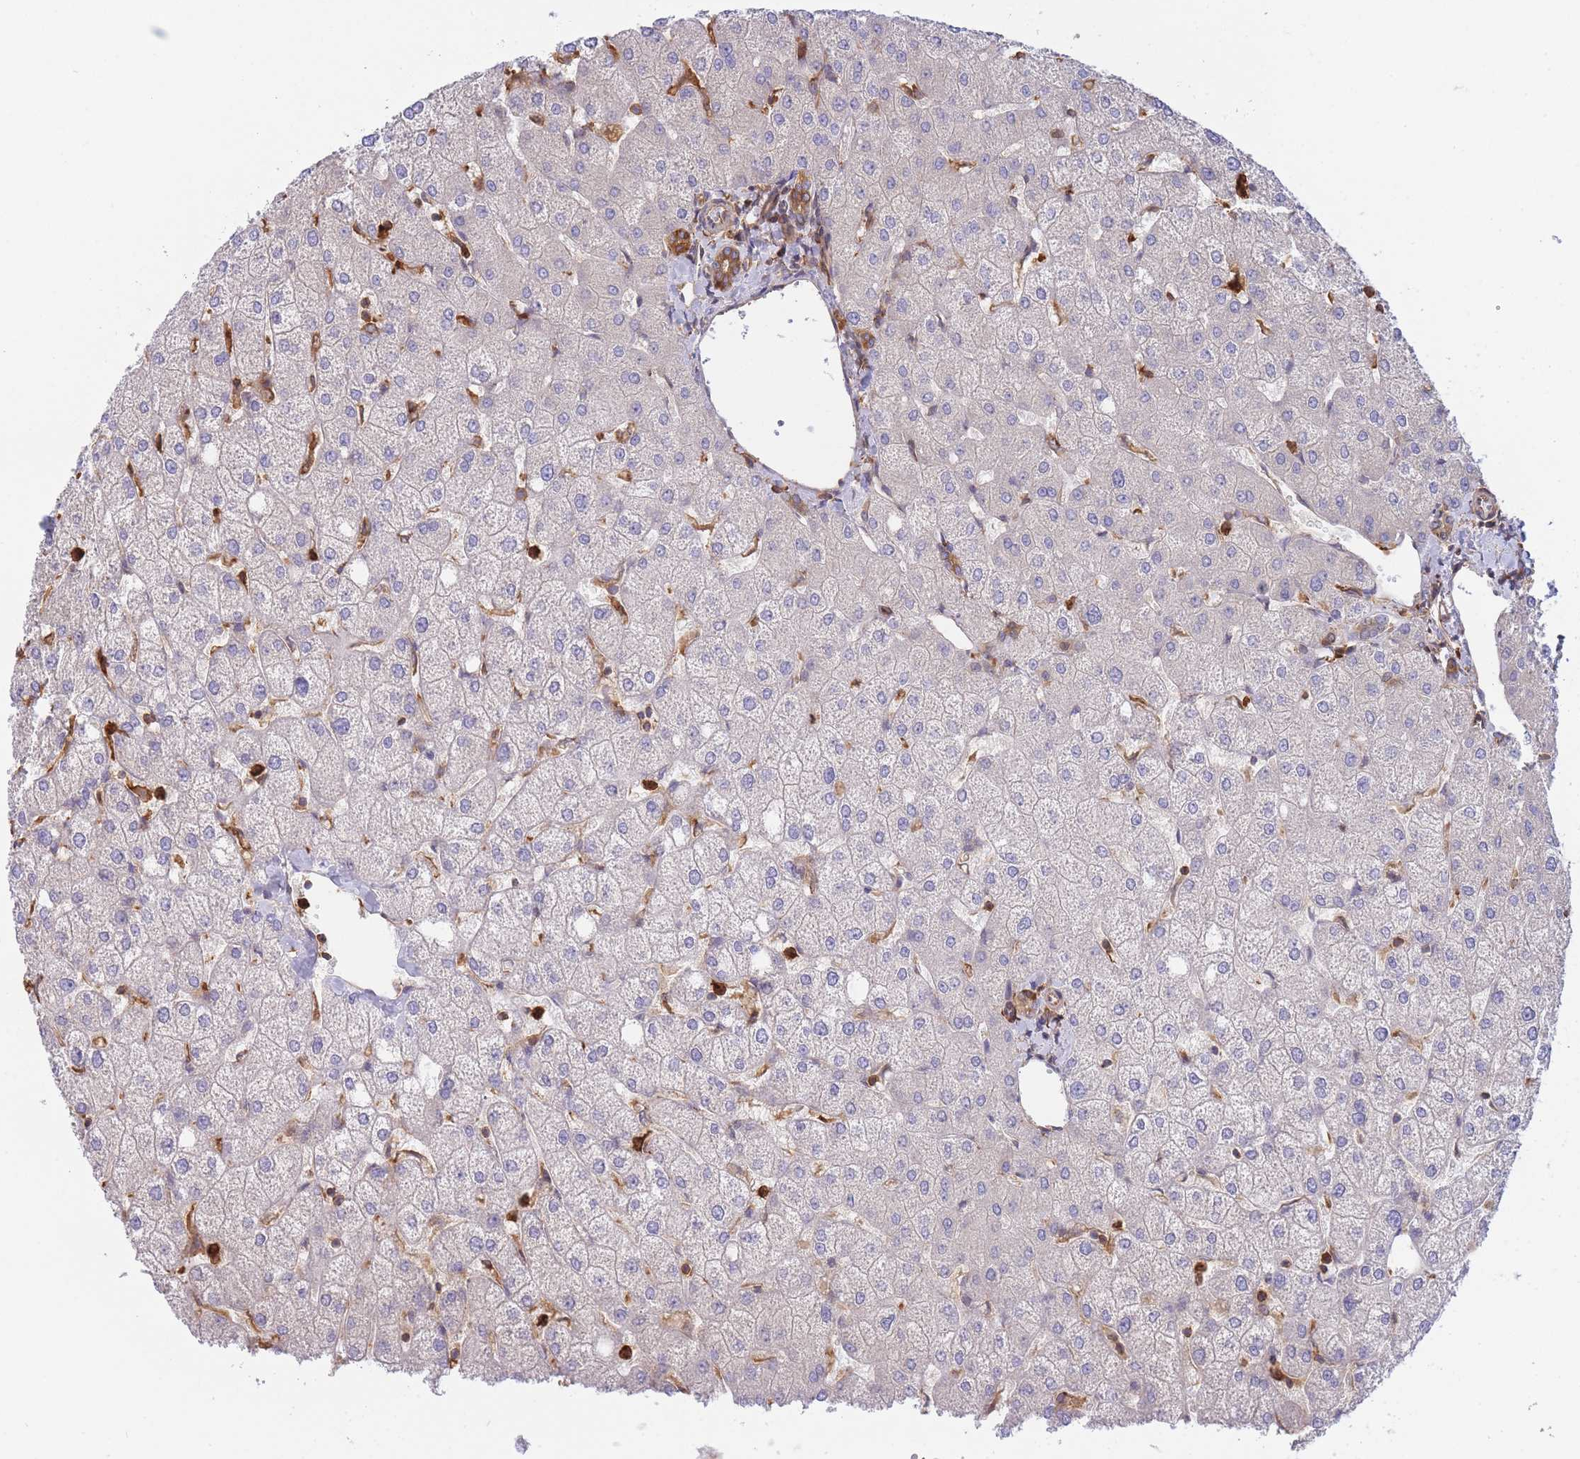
{"staining": {"intensity": "moderate", "quantity": ">75%", "location": "cytoplasmic/membranous"}, "tissue": "liver", "cell_type": "Cholangiocytes", "image_type": "normal", "snomed": [{"axis": "morphology", "description": "Normal tissue, NOS"}, {"axis": "topography", "description": "Liver"}], "caption": "A medium amount of moderate cytoplasmic/membranous staining is identified in about >75% of cholangiocytes in benign liver.", "gene": "SLC4A9", "patient": {"sex": "female", "age": 54}}